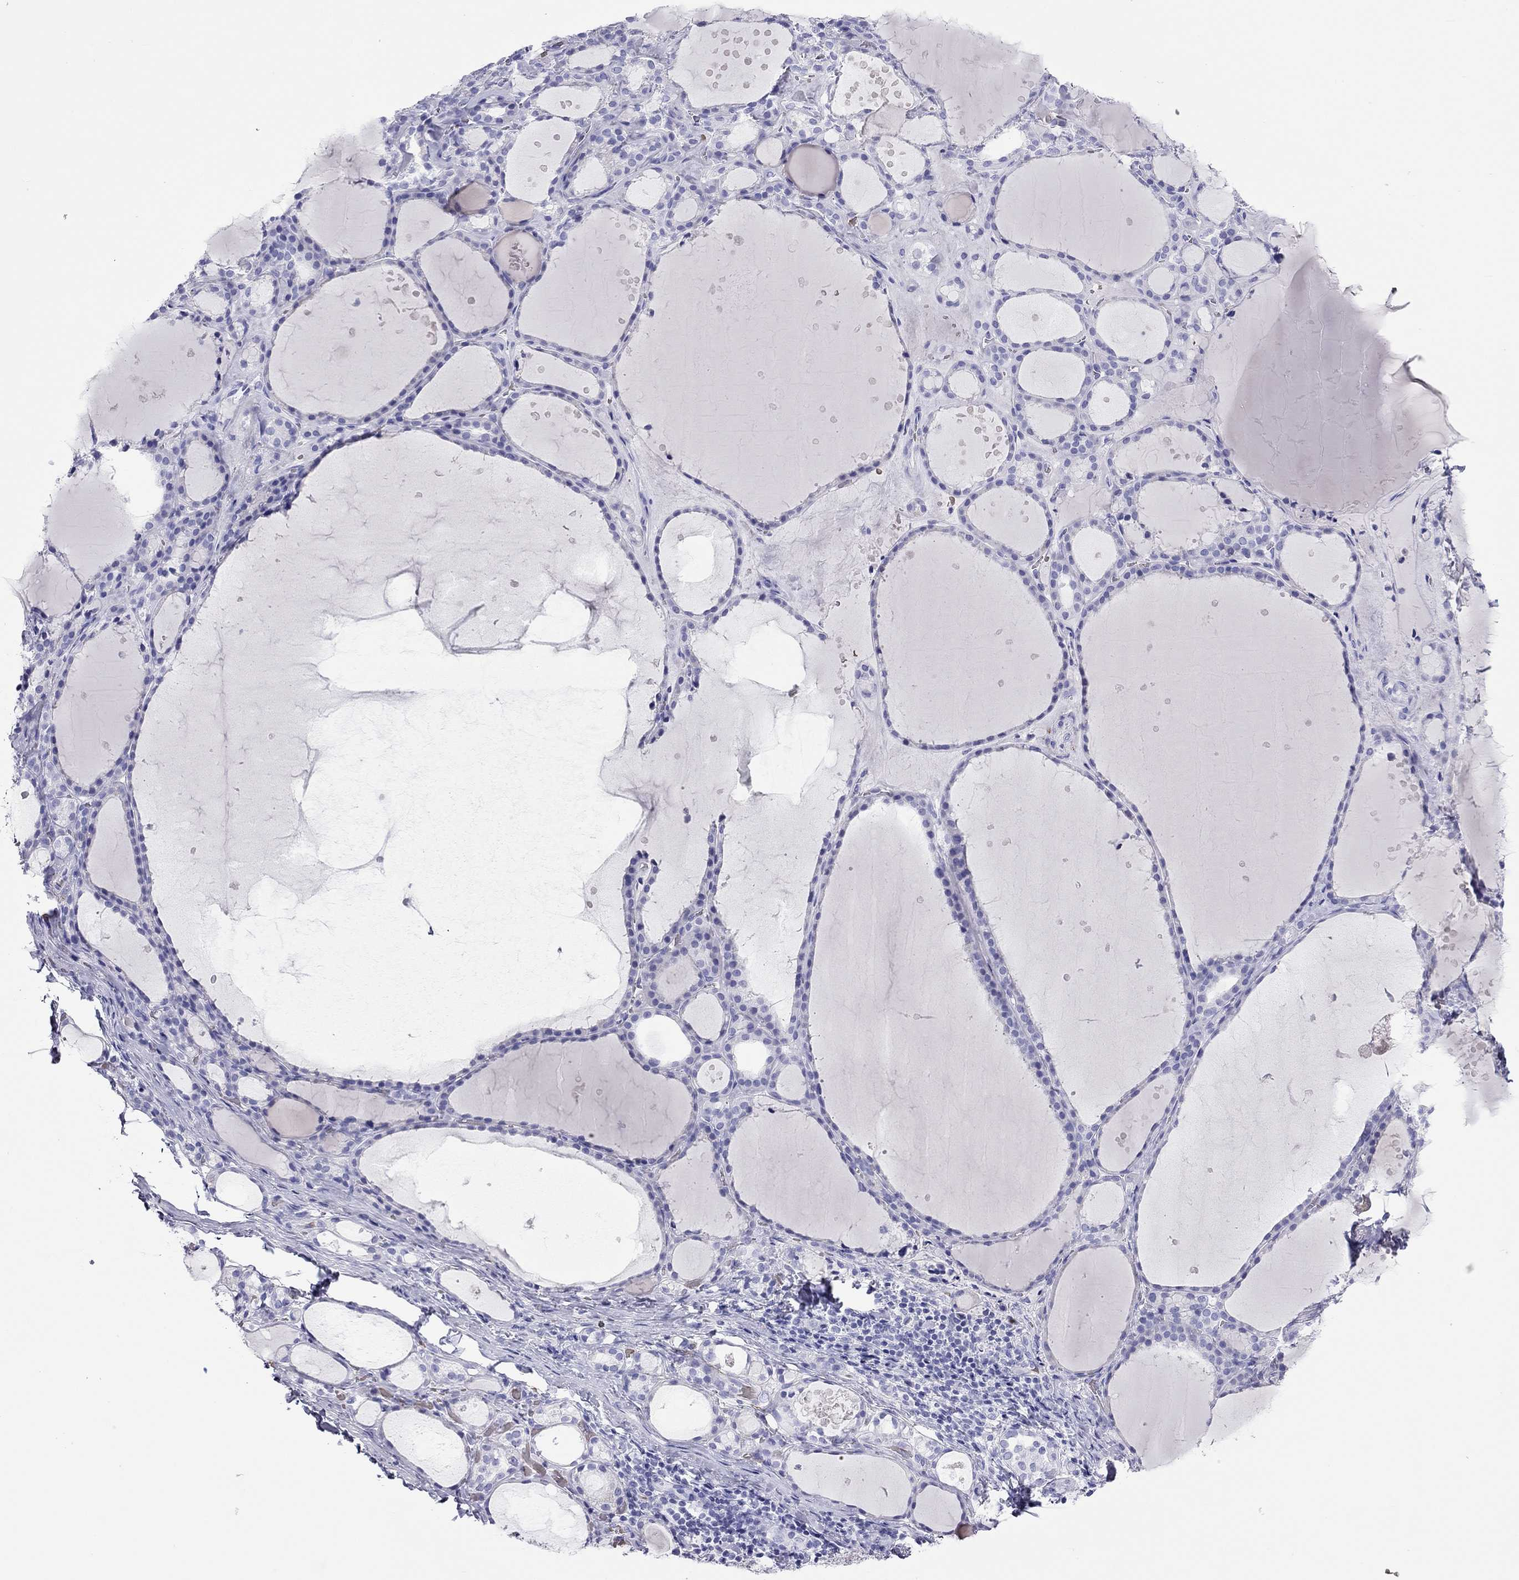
{"staining": {"intensity": "negative", "quantity": "none", "location": "none"}, "tissue": "thyroid gland", "cell_type": "Glandular cells", "image_type": "normal", "snomed": [{"axis": "morphology", "description": "Normal tissue, NOS"}, {"axis": "topography", "description": "Thyroid gland"}], "caption": "Immunohistochemical staining of normal human thyroid gland reveals no significant expression in glandular cells. Brightfield microscopy of immunohistochemistry stained with DAB (3,3'-diaminobenzidine) (brown) and hematoxylin (blue), captured at high magnification.", "gene": "PTPRN", "patient": {"sex": "male", "age": 68}}